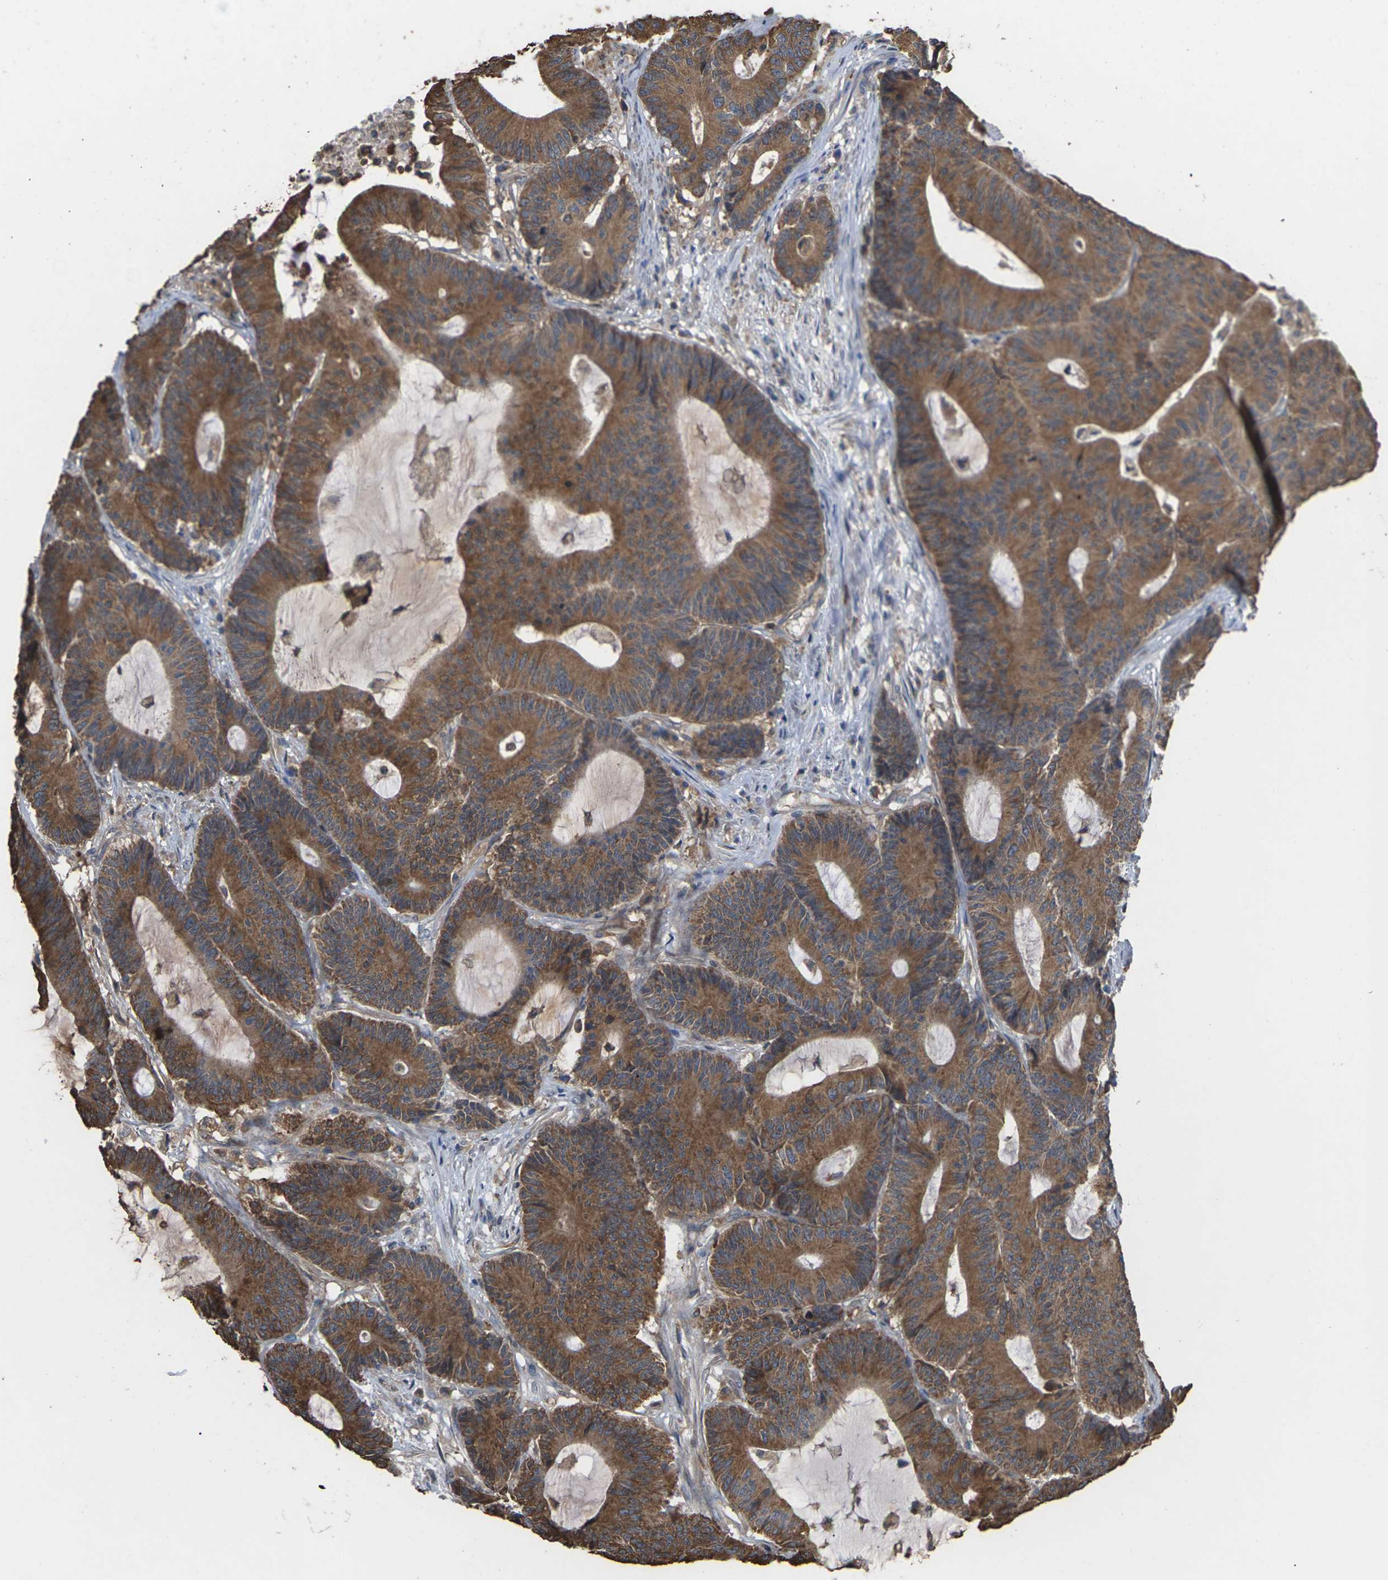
{"staining": {"intensity": "moderate", "quantity": ">75%", "location": "cytoplasmic/membranous"}, "tissue": "colorectal cancer", "cell_type": "Tumor cells", "image_type": "cancer", "snomed": [{"axis": "morphology", "description": "Adenocarcinoma, NOS"}, {"axis": "topography", "description": "Colon"}], "caption": "Protein staining of adenocarcinoma (colorectal) tissue displays moderate cytoplasmic/membranous staining in approximately >75% of tumor cells. Nuclei are stained in blue.", "gene": "TIAM1", "patient": {"sex": "female", "age": 84}}